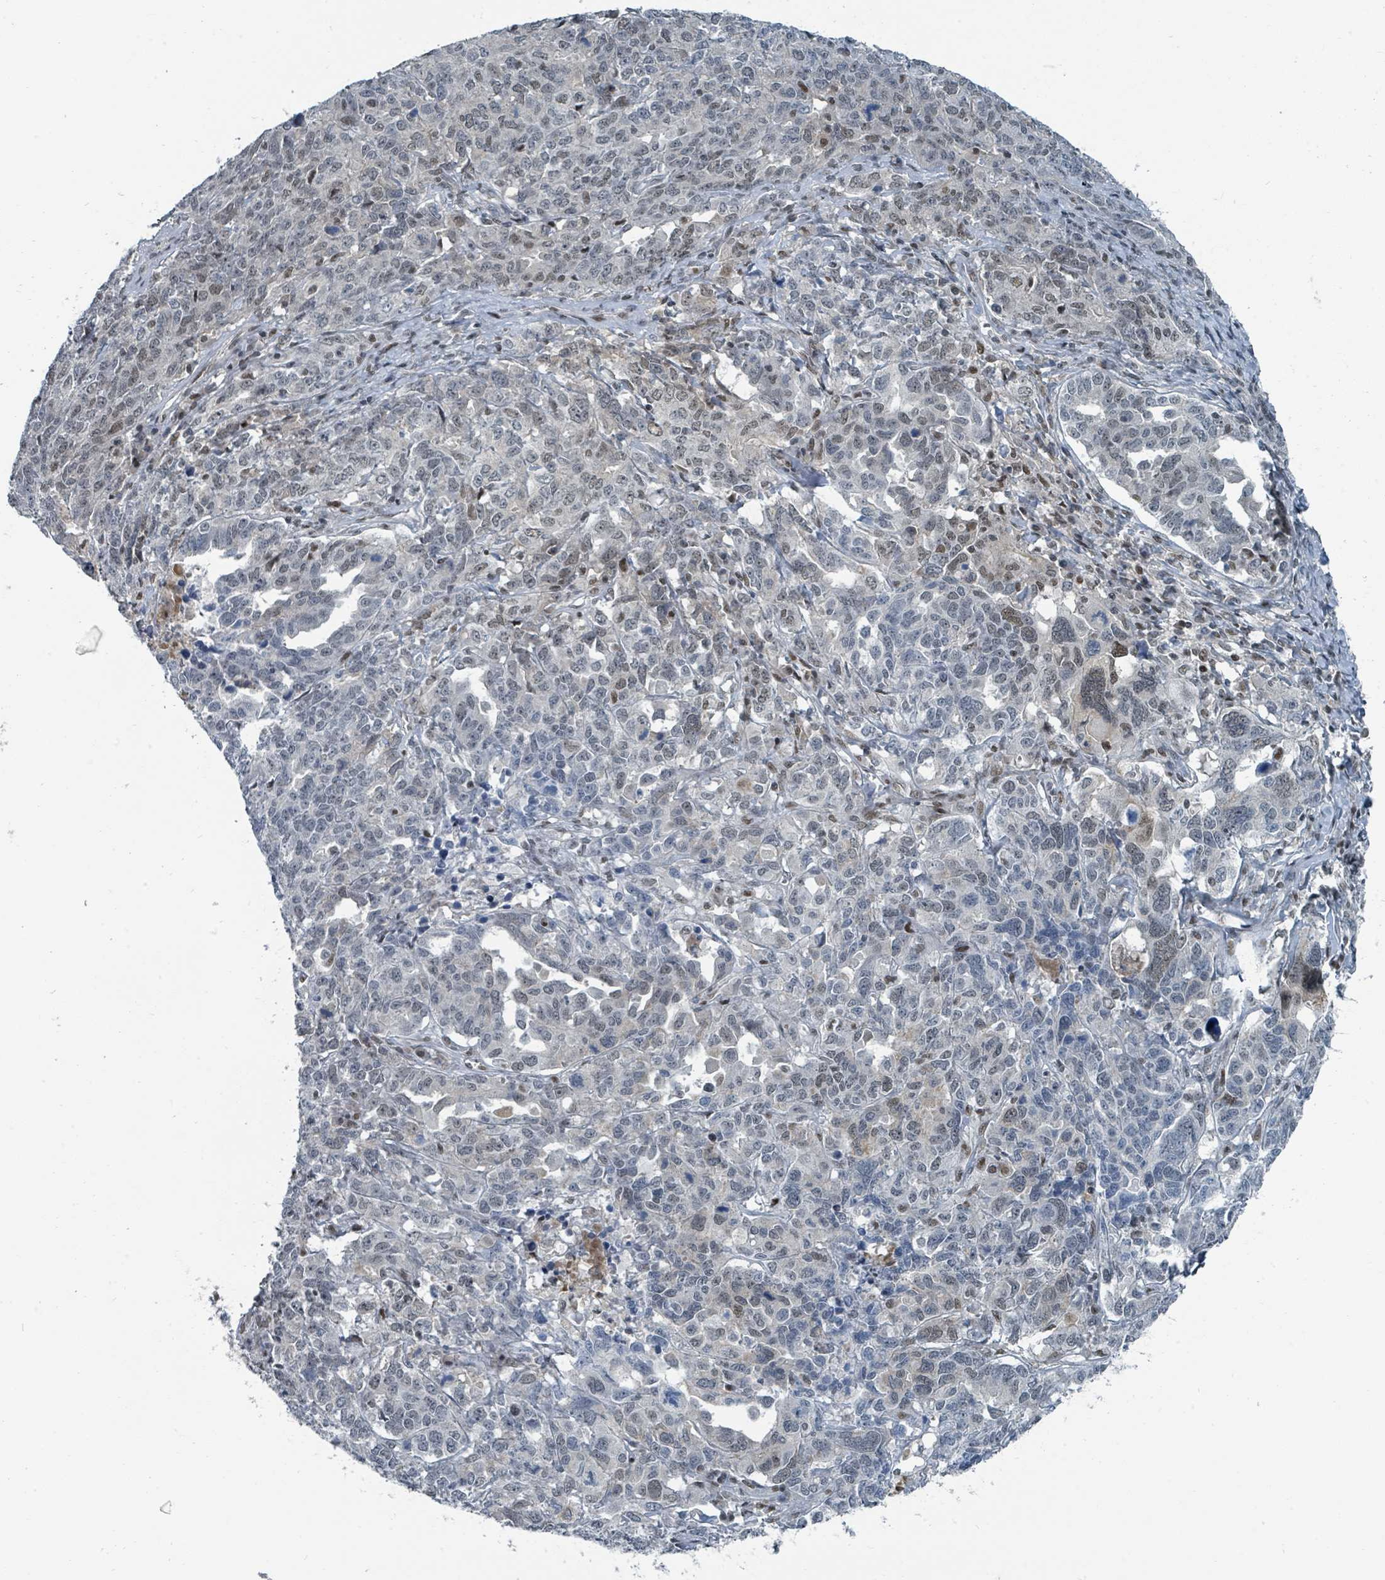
{"staining": {"intensity": "weak", "quantity": "25%-75%", "location": "nuclear"}, "tissue": "ovarian cancer", "cell_type": "Tumor cells", "image_type": "cancer", "snomed": [{"axis": "morphology", "description": "Carcinoma, endometroid"}, {"axis": "topography", "description": "Ovary"}], "caption": "A histopathology image of endometroid carcinoma (ovarian) stained for a protein exhibits weak nuclear brown staining in tumor cells.", "gene": "UCK1", "patient": {"sex": "female", "age": 62}}